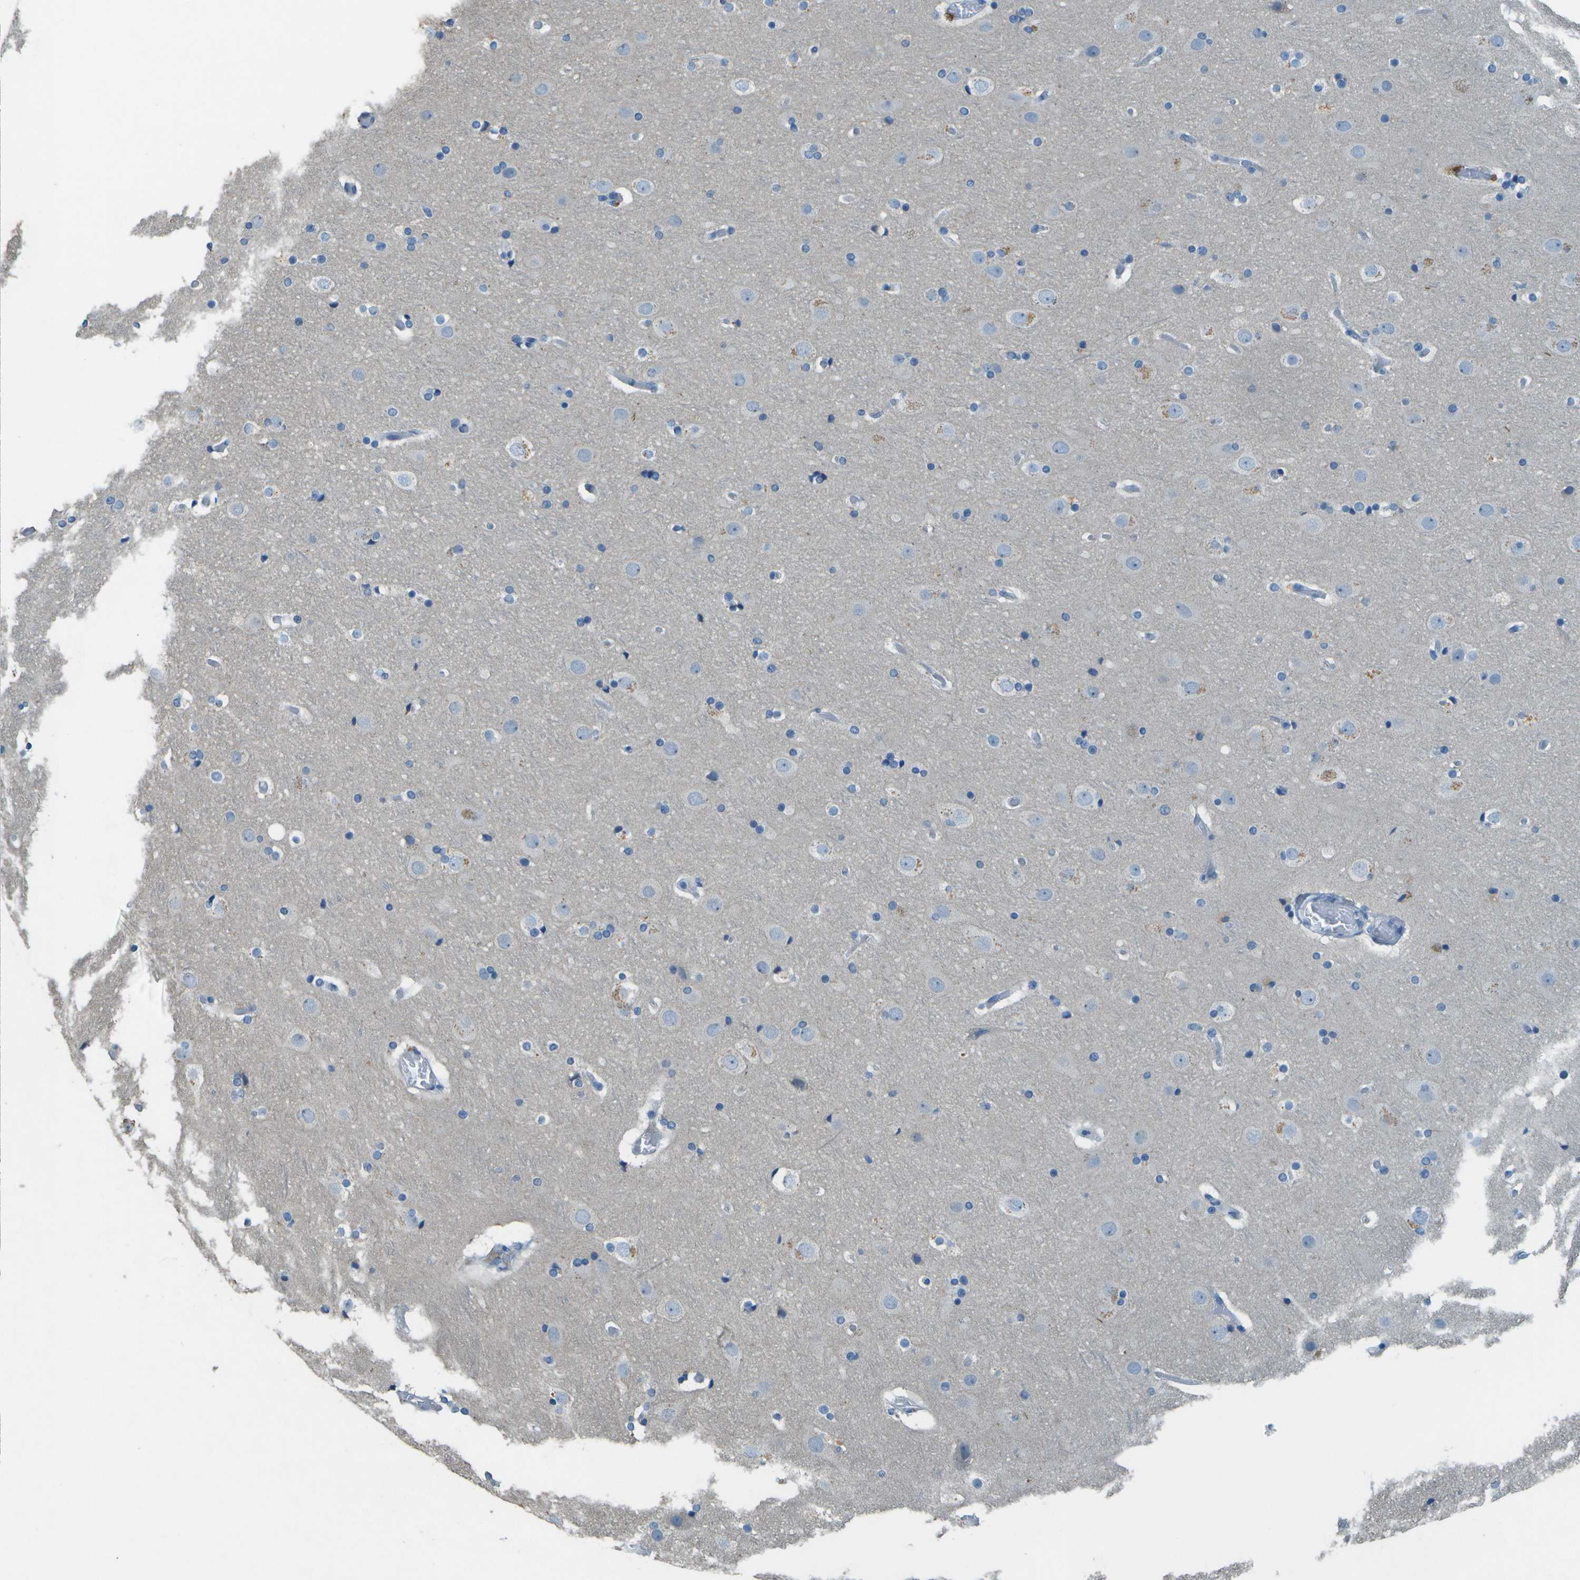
{"staining": {"intensity": "negative", "quantity": "none", "location": "none"}, "tissue": "cerebral cortex", "cell_type": "Endothelial cells", "image_type": "normal", "snomed": [{"axis": "morphology", "description": "Normal tissue, NOS"}, {"axis": "topography", "description": "Cerebral cortex"}], "caption": "This is an IHC image of benign cerebral cortex. There is no expression in endothelial cells.", "gene": "LGI2", "patient": {"sex": "male", "age": 57}}